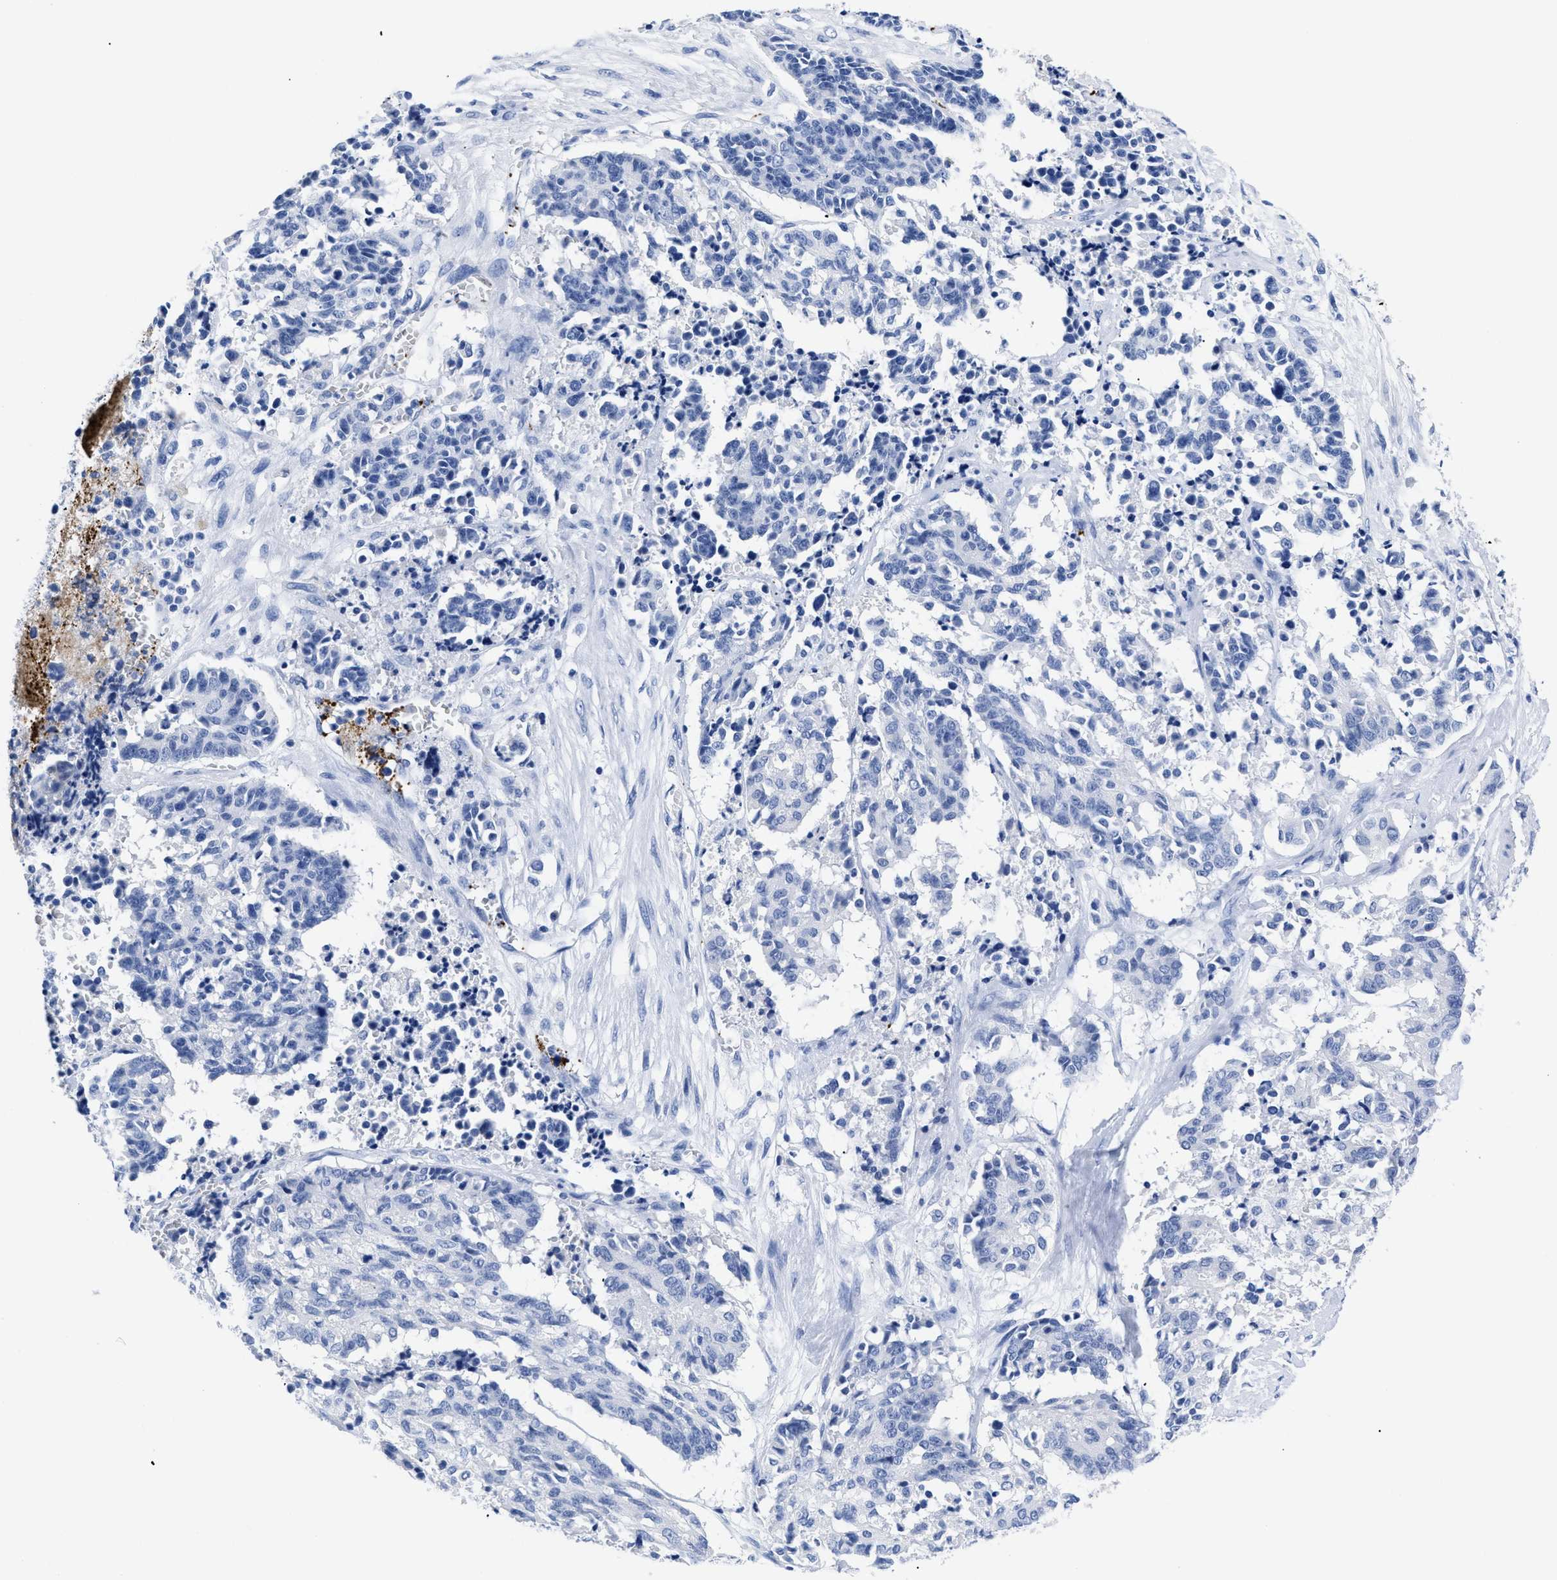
{"staining": {"intensity": "negative", "quantity": "none", "location": "none"}, "tissue": "cervical cancer", "cell_type": "Tumor cells", "image_type": "cancer", "snomed": [{"axis": "morphology", "description": "Squamous cell carcinoma, NOS"}, {"axis": "topography", "description": "Cervix"}], "caption": "Immunohistochemistry (IHC) photomicrograph of human squamous cell carcinoma (cervical) stained for a protein (brown), which exhibits no staining in tumor cells.", "gene": "TREML1", "patient": {"sex": "female", "age": 35}}